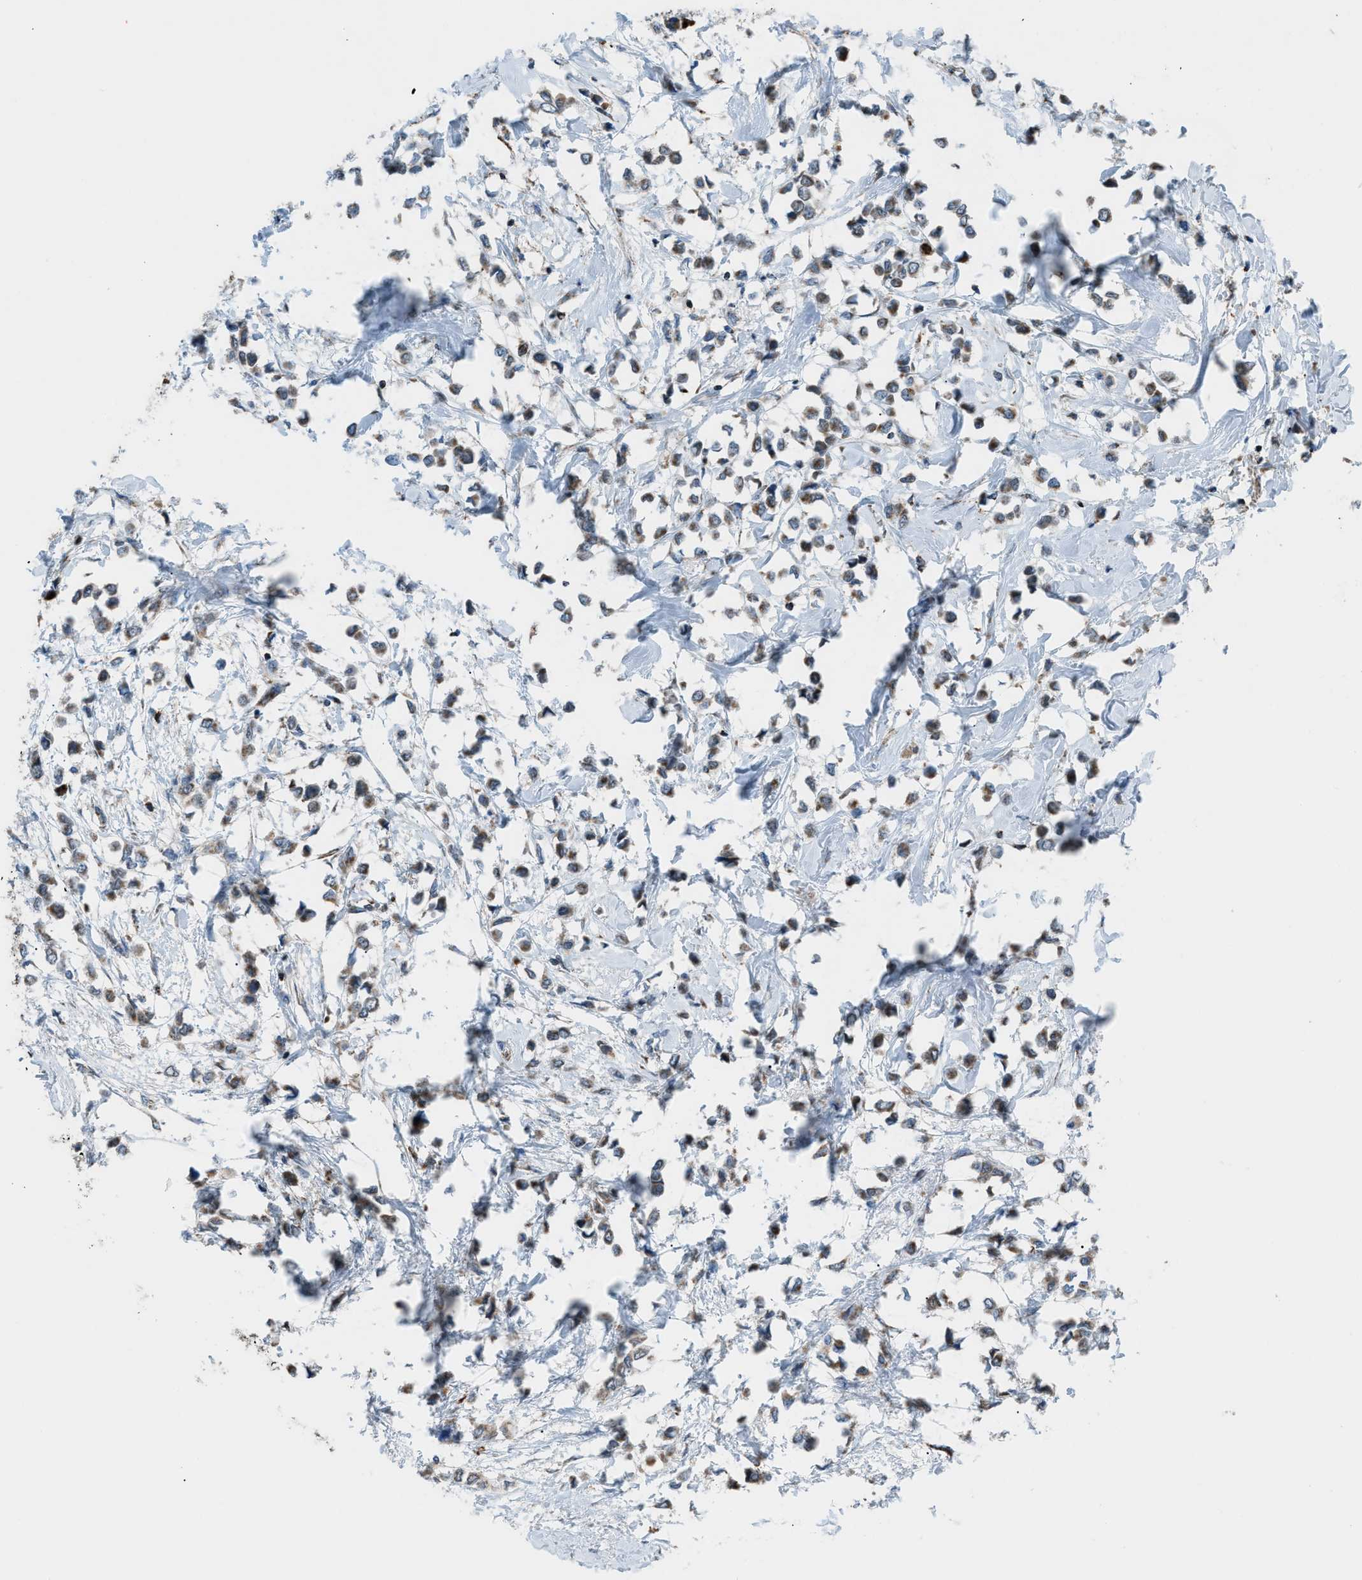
{"staining": {"intensity": "moderate", "quantity": ">75%", "location": "cytoplasmic/membranous"}, "tissue": "breast cancer", "cell_type": "Tumor cells", "image_type": "cancer", "snomed": [{"axis": "morphology", "description": "Lobular carcinoma"}, {"axis": "topography", "description": "Breast"}], "caption": "Immunohistochemistry image of human breast cancer (lobular carcinoma) stained for a protein (brown), which exhibits medium levels of moderate cytoplasmic/membranous positivity in approximately >75% of tumor cells.", "gene": "SRM", "patient": {"sex": "female", "age": 51}}